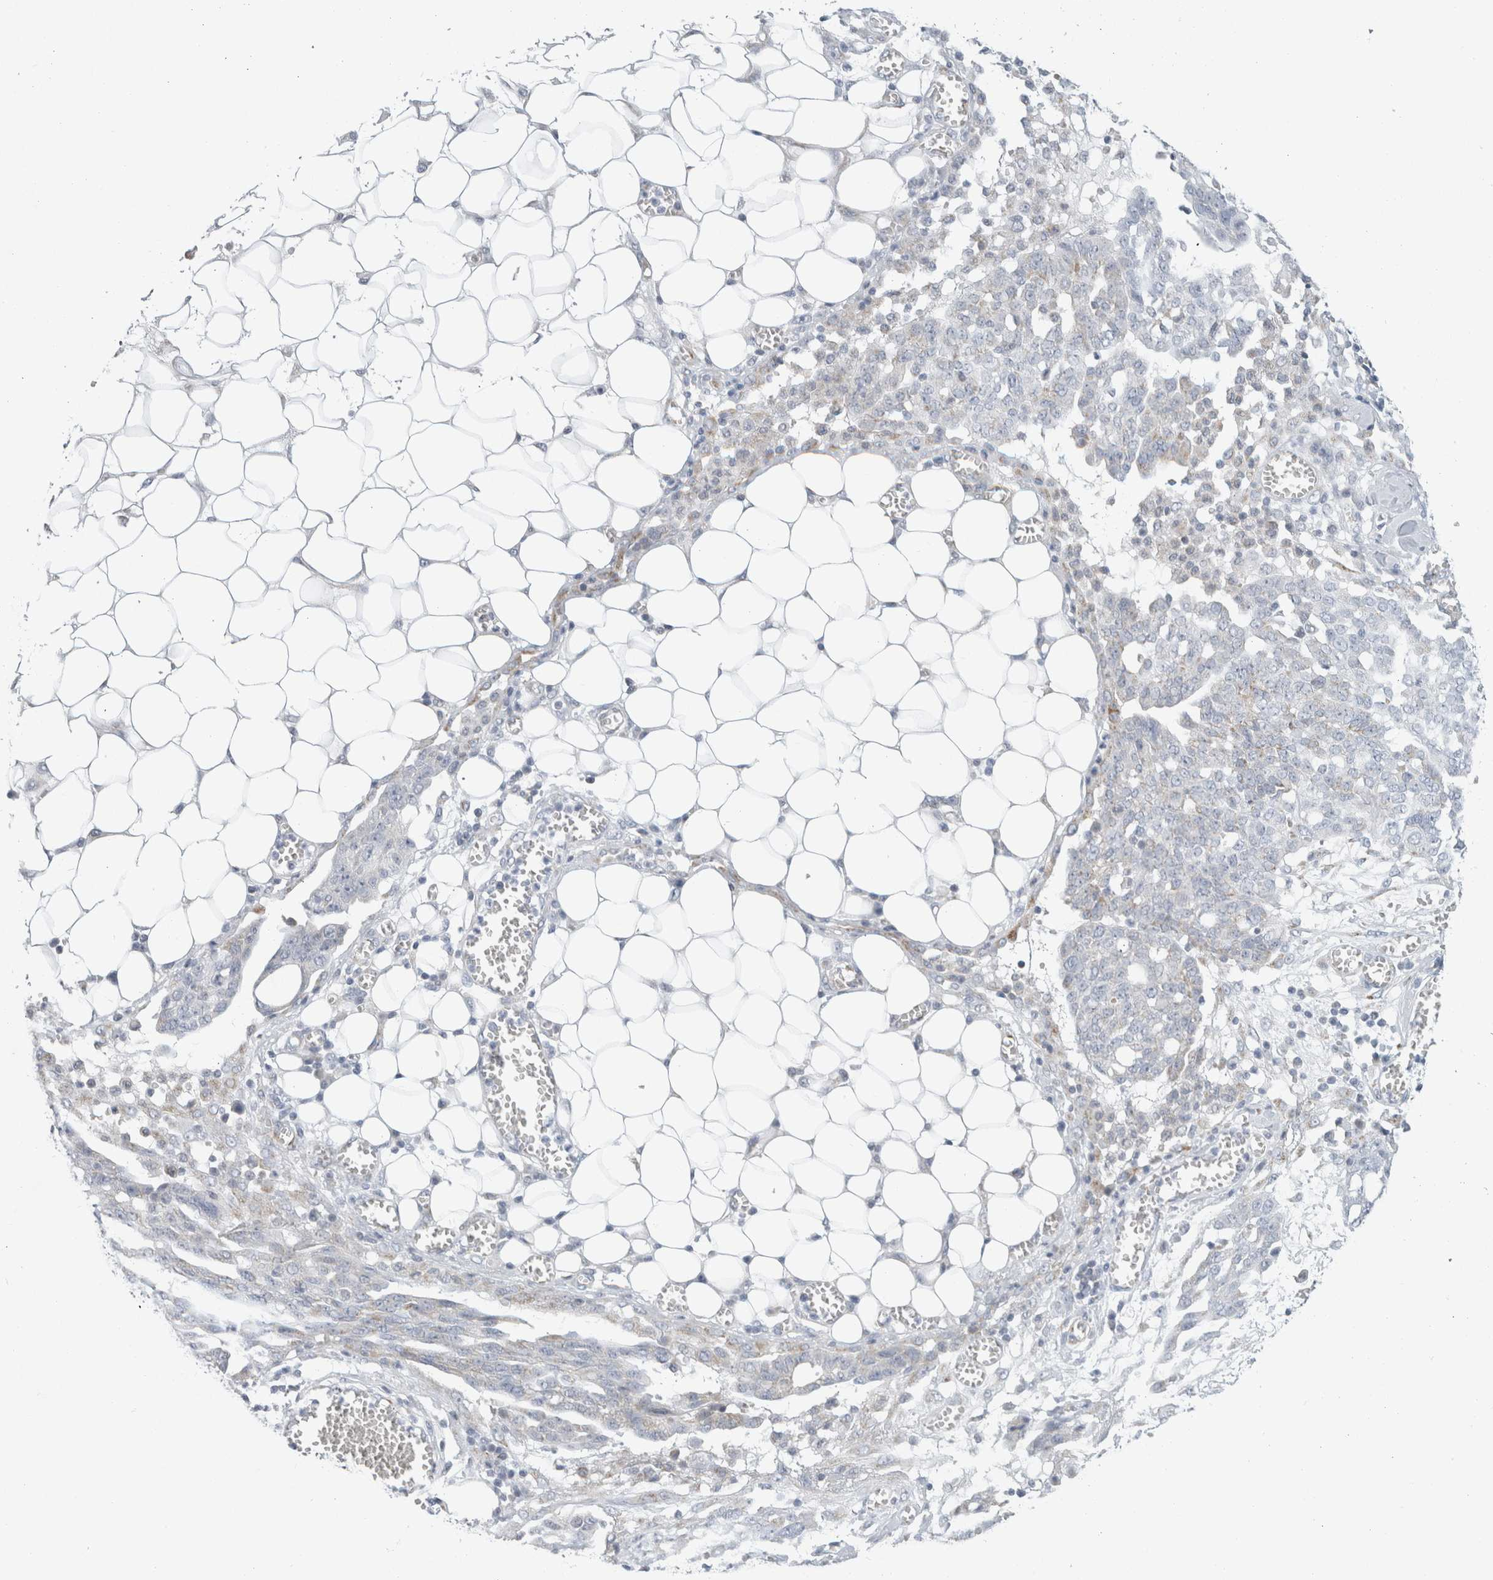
{"staining": {"intensity": "negative", "quantity": "none", "location": "none"}, "tissue": "ovarian cancer", "cell_type": "Tumor cells", "image_type": "cancer", "snomed": [{"axis": "morphology", "description": "Cystadenocarcinoma, serous, NOS"}, {"axis": "topography", "description": "Soft tissue"}, {"axis": "topography", "description": "Ovary"}], "caption": "High magnification brightfield microscopy of ovarian cancer stained with DAB (brown) and counterstained with hematoxylin (blue): tumor cells show no significant positivity.", "gene": "FAHD1", "patient": {"sex": "female", "age": 57}}